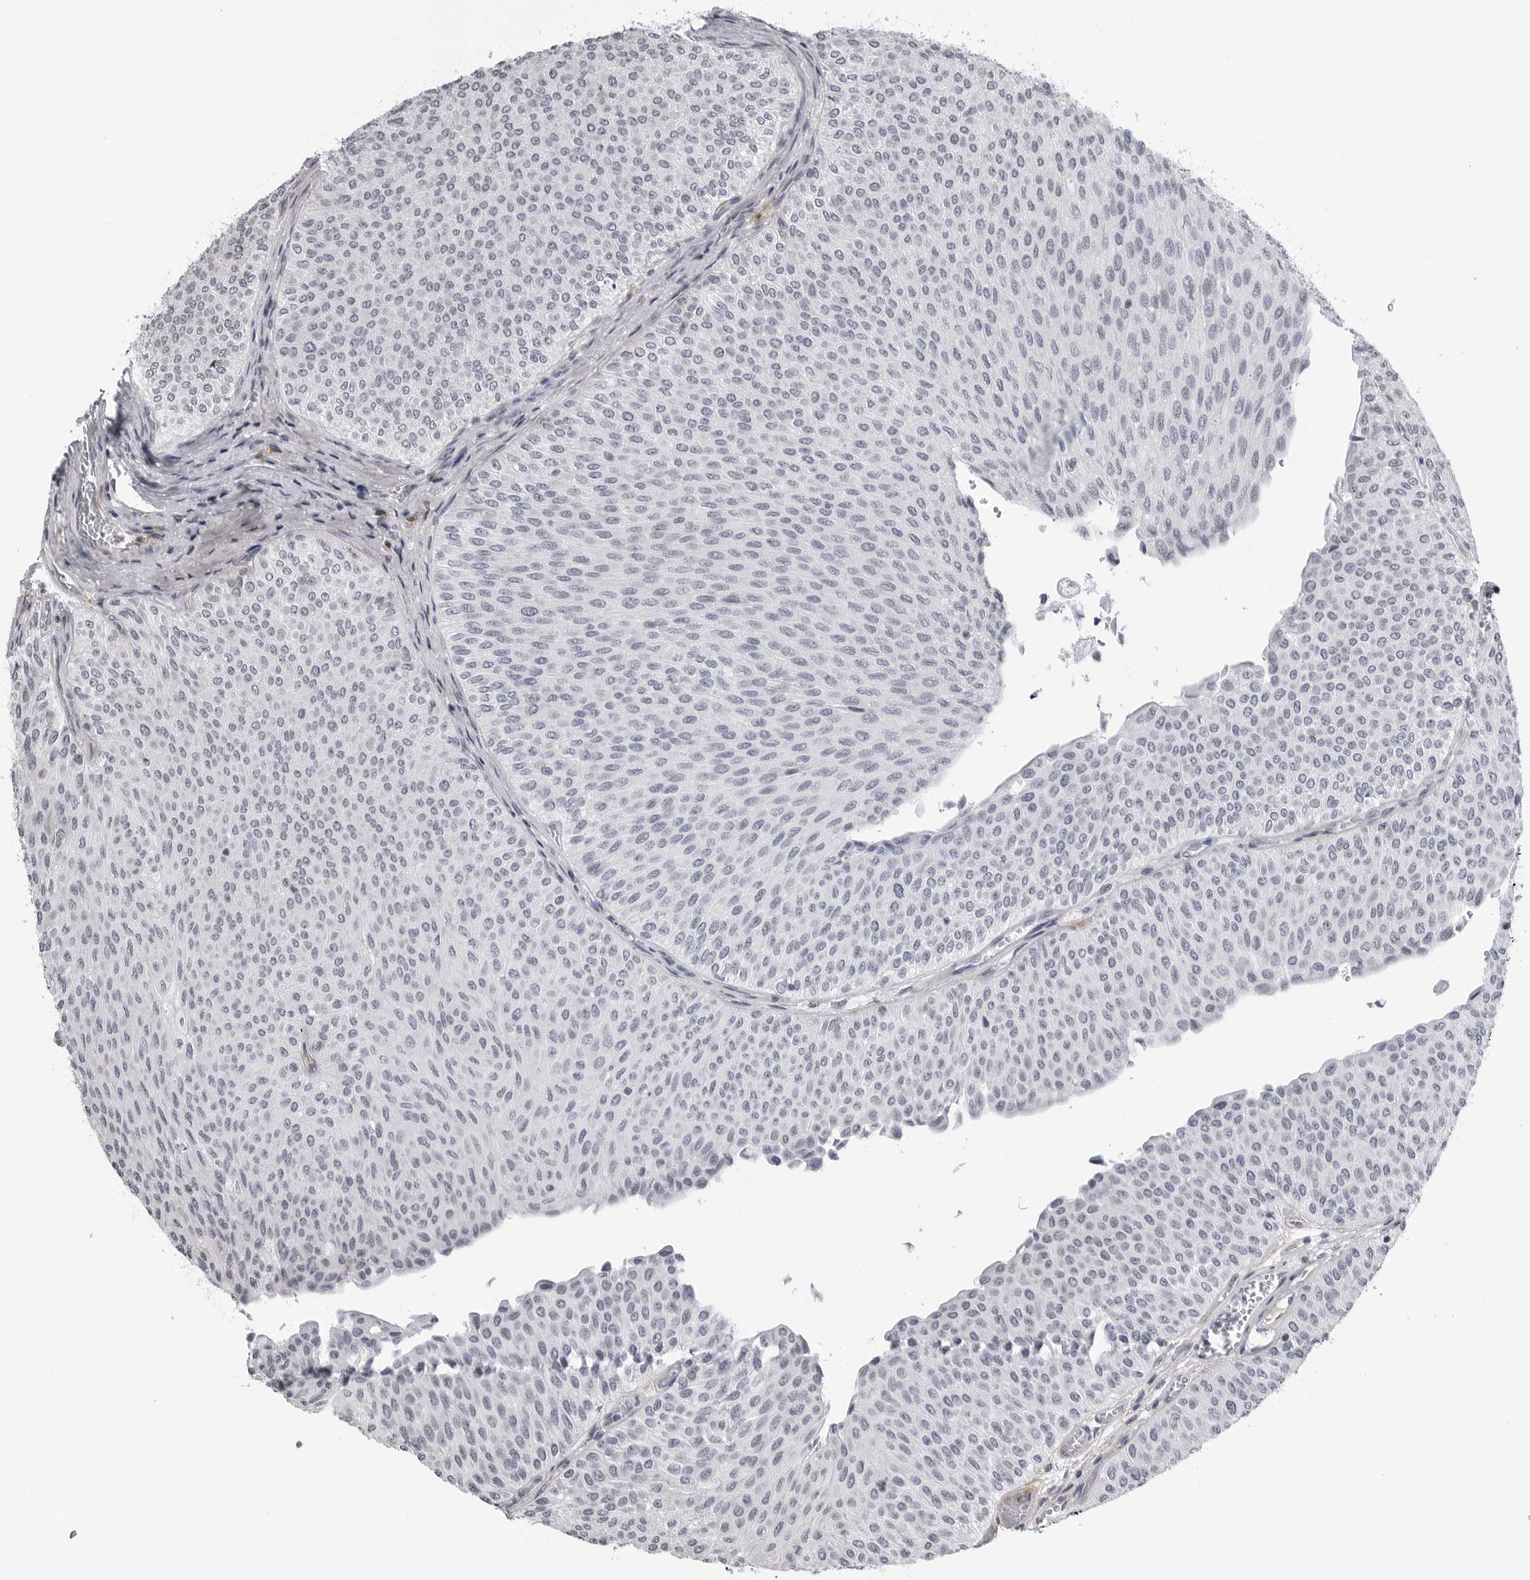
{"staining": {"intensity": "negative", "quantity": "none", "location": "none"}, "tissue": "urothelial cancer", "cell_type": "Tumor cells", "image_type": "cancer", "snomed": [{"axis": "morphology", "description": "Urothelial carcinoma, Low grade"}, {"axis": "topography", "description": "Urinary bladder"}], "caption": "Immunohistochemistry image of human urothelial cancer stained for a protein (brown), which exhibits no staining in tumor cells. The staining is performed using DAB brown chromogen with nuclei counter-stained in using hematoxylin.", "gene": "CXCR5", "patient": {"sex": "male", "age": 78}}